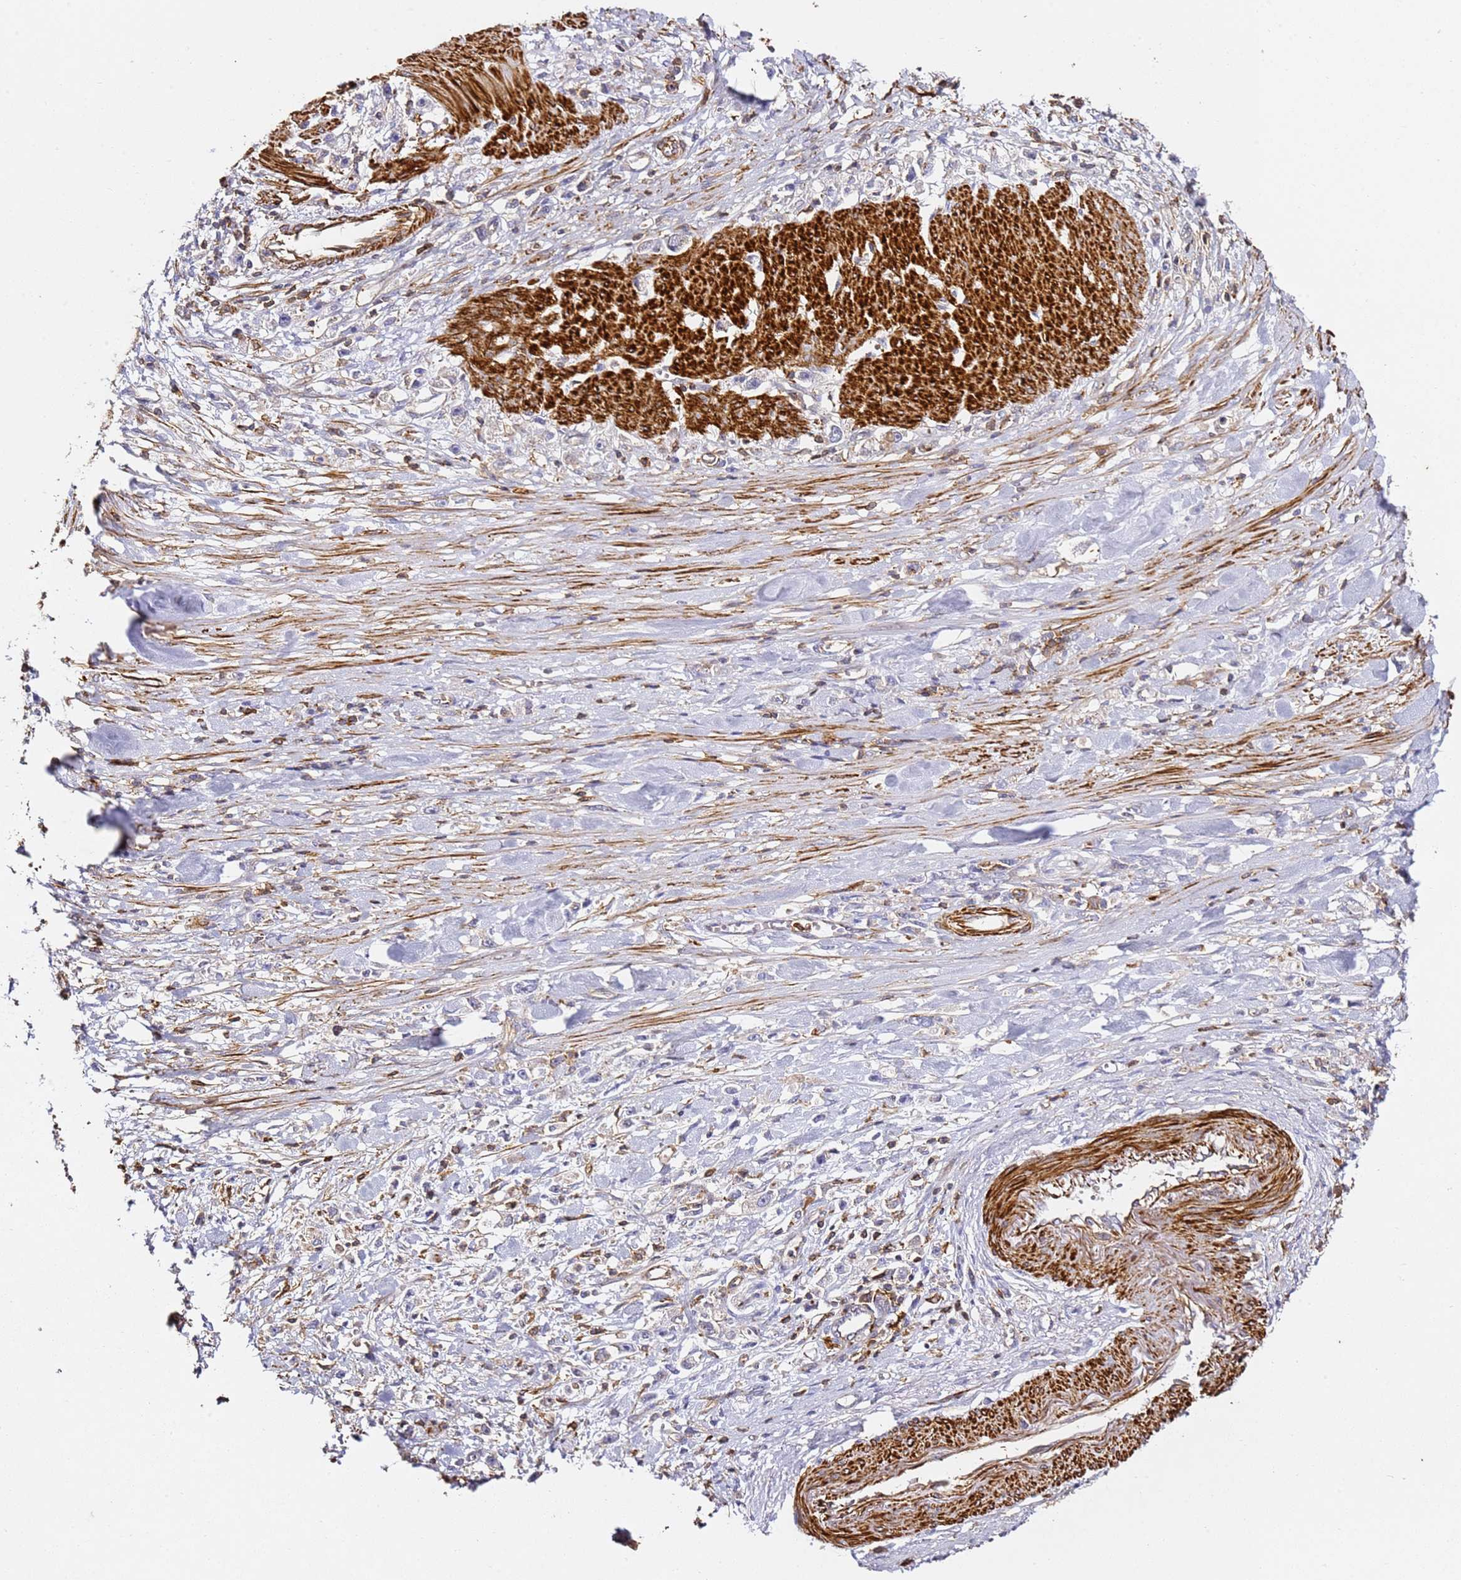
{"staining": {"intensity": "negative", "quantity": "none", "location": "none"}, "tissue": "stomach cancer", "cell_type": "Tumor cells", "image_type": "cancer", "snomed": [{"axis": "morphology", "description": "Adenocarcinoma, NOS"}, {"axis": "topography", "description": "Stomach"}], "caption": "This is an immunohistochemistry image of human adenocarcinoma (stomach). There is no positivity in tumor cells.", "gene": "ZNF671", "patient": {"sex": "female", "age": 59}}